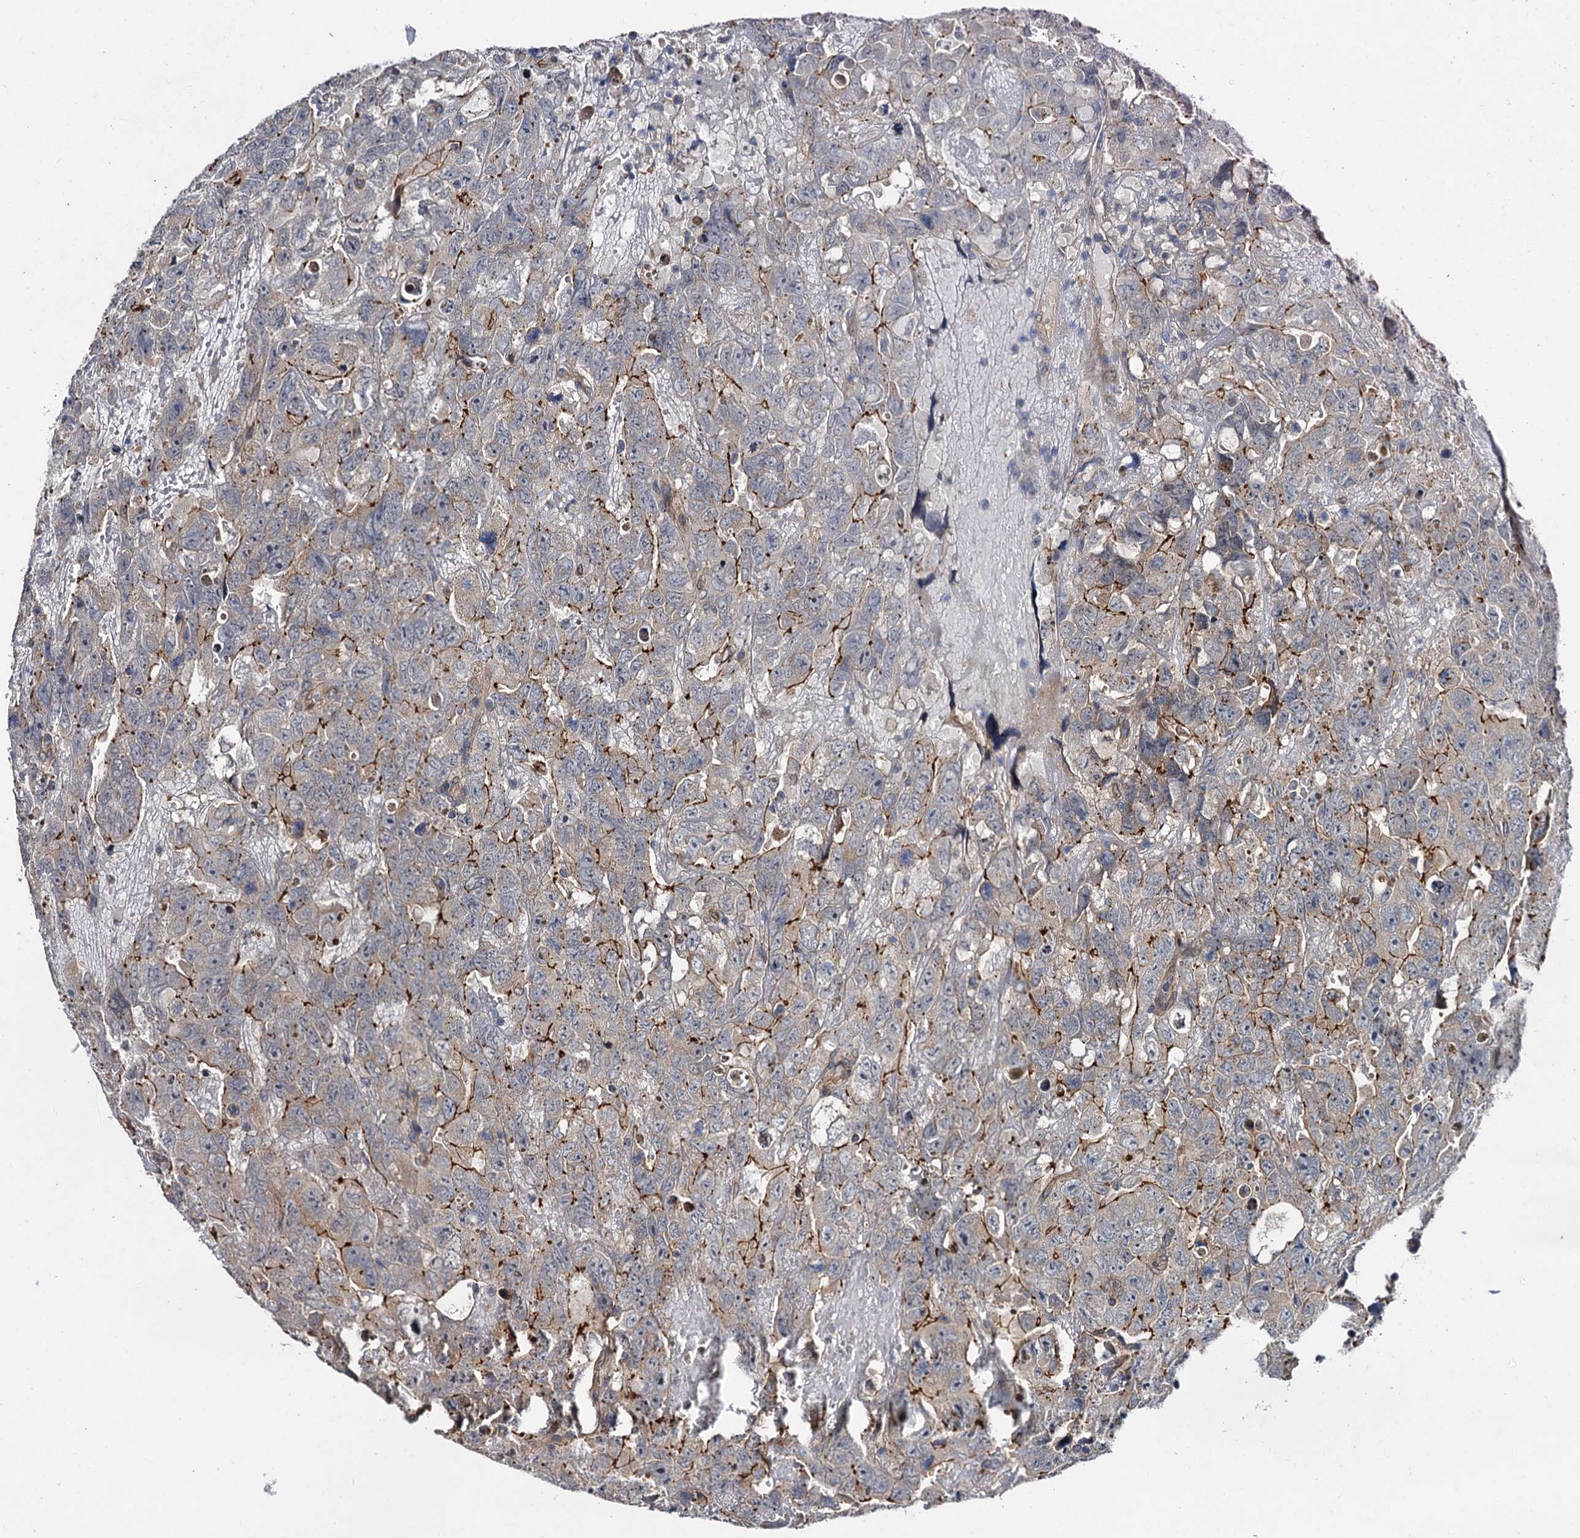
{"staining": {"intensity": "moderate", "quantity": "25%-75%", "location": "cytoplasmic/membranous"}, "tissue": "testis cancer", "cell_type": "Tumor cells", "image_type": "cancer", "snomed": [{"axis": "morphology", "description": "Carcinoma, Embryonal, NOS"}, {"axis": "topography", "description": "Testis"}], "caption": "Immunohistochemical staining of embryonal carcinoma (testis) displays medium levels of moderate cytoplasmic/membranous positivity in about 25%-75% of tumor cells.", "gene": "ZNF324", "patient": {"sex": "male", "age": 45}}